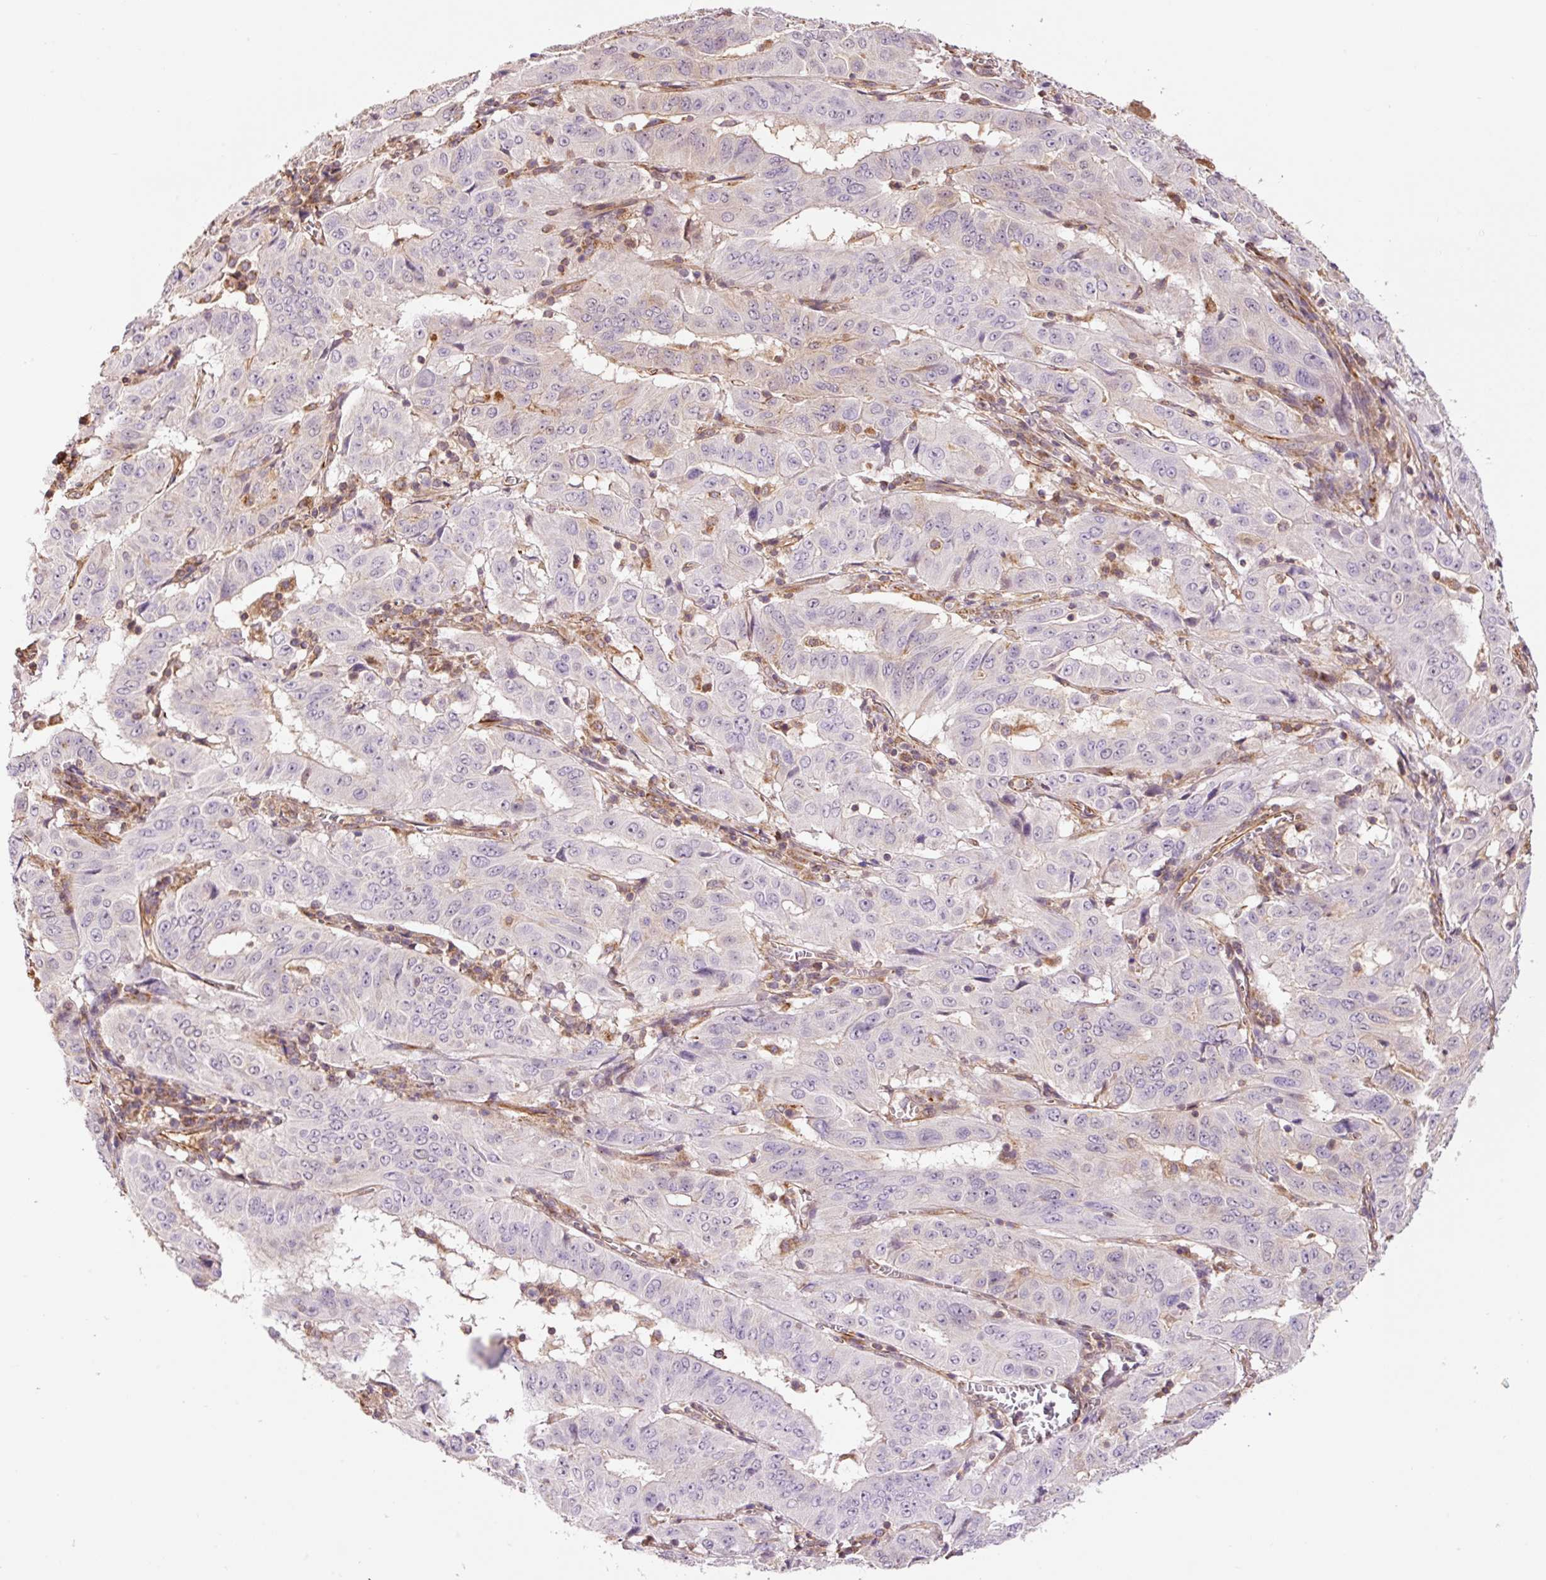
{"staining": {"intensity": "negative", "quantity": "none", "location": "none"}, "tissue": "pancreatic cancer", "cell_type": "Tumor cells", "image_type": "cancer", "snomed": [{"axis": "morphology", "description": "Adenocarcinoma, NOS"}, {"axis": "topography", "description": "Pancreas"}], "caption": "Immunohistochemistry of pancreatic cancer demonstrates no staining in tumor cells.", "gene": "PCK2", "patient": {"sex": "male", "age": 63}}